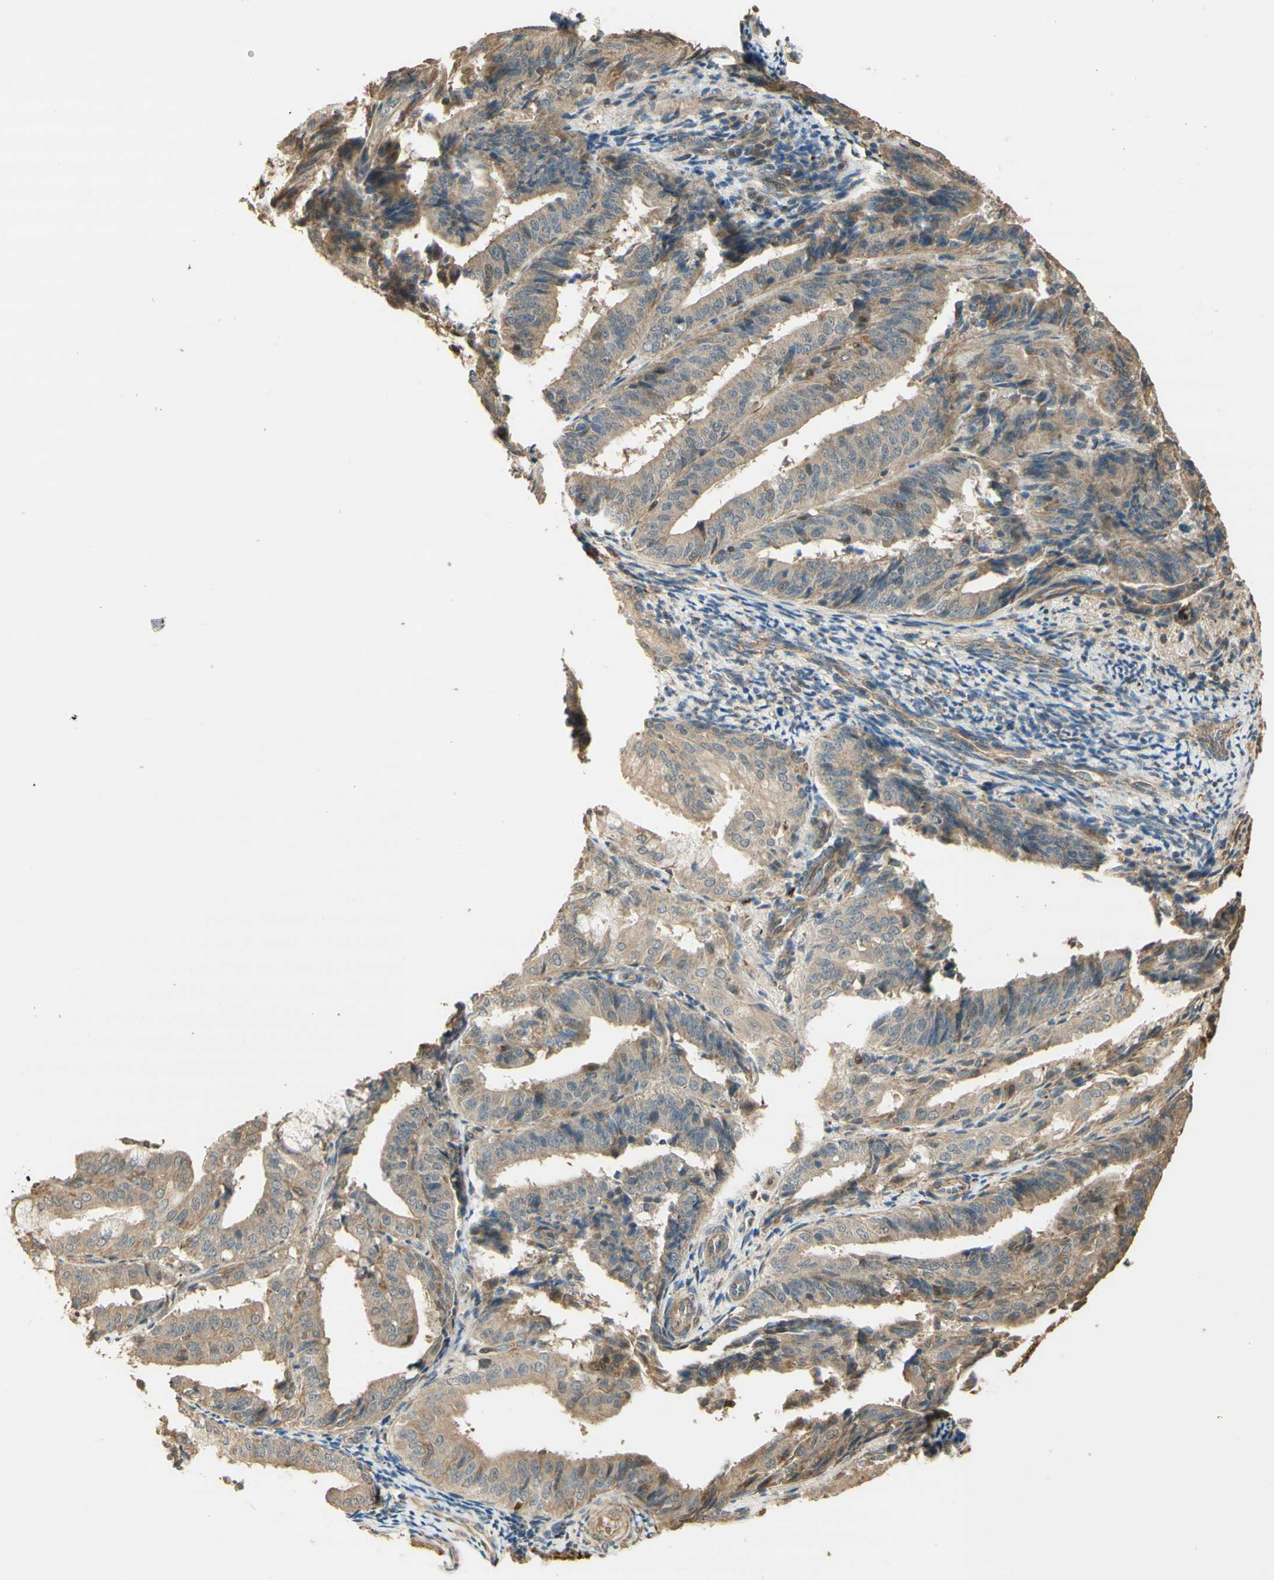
{"staining": {"intensity": "weak", "quantity": ">75%", "location": "cytoplasmic/membranous"}, "tissue": "endometrial cancer", "cell_type": "Tumor cells", "image_type": "cancer", "snomed": [{"axis": "morphology", "description": "Adenocarcinoma, NOS"}, {"axis": "topography", "description": "Endometrium"}], "caption": "Weak cytoplasmic/membranous protein positivity is identified in about >75% of tumor cells in endometrial cancer.", "gene": "AGER", "patient": {"sex": "female", "age": 63}}